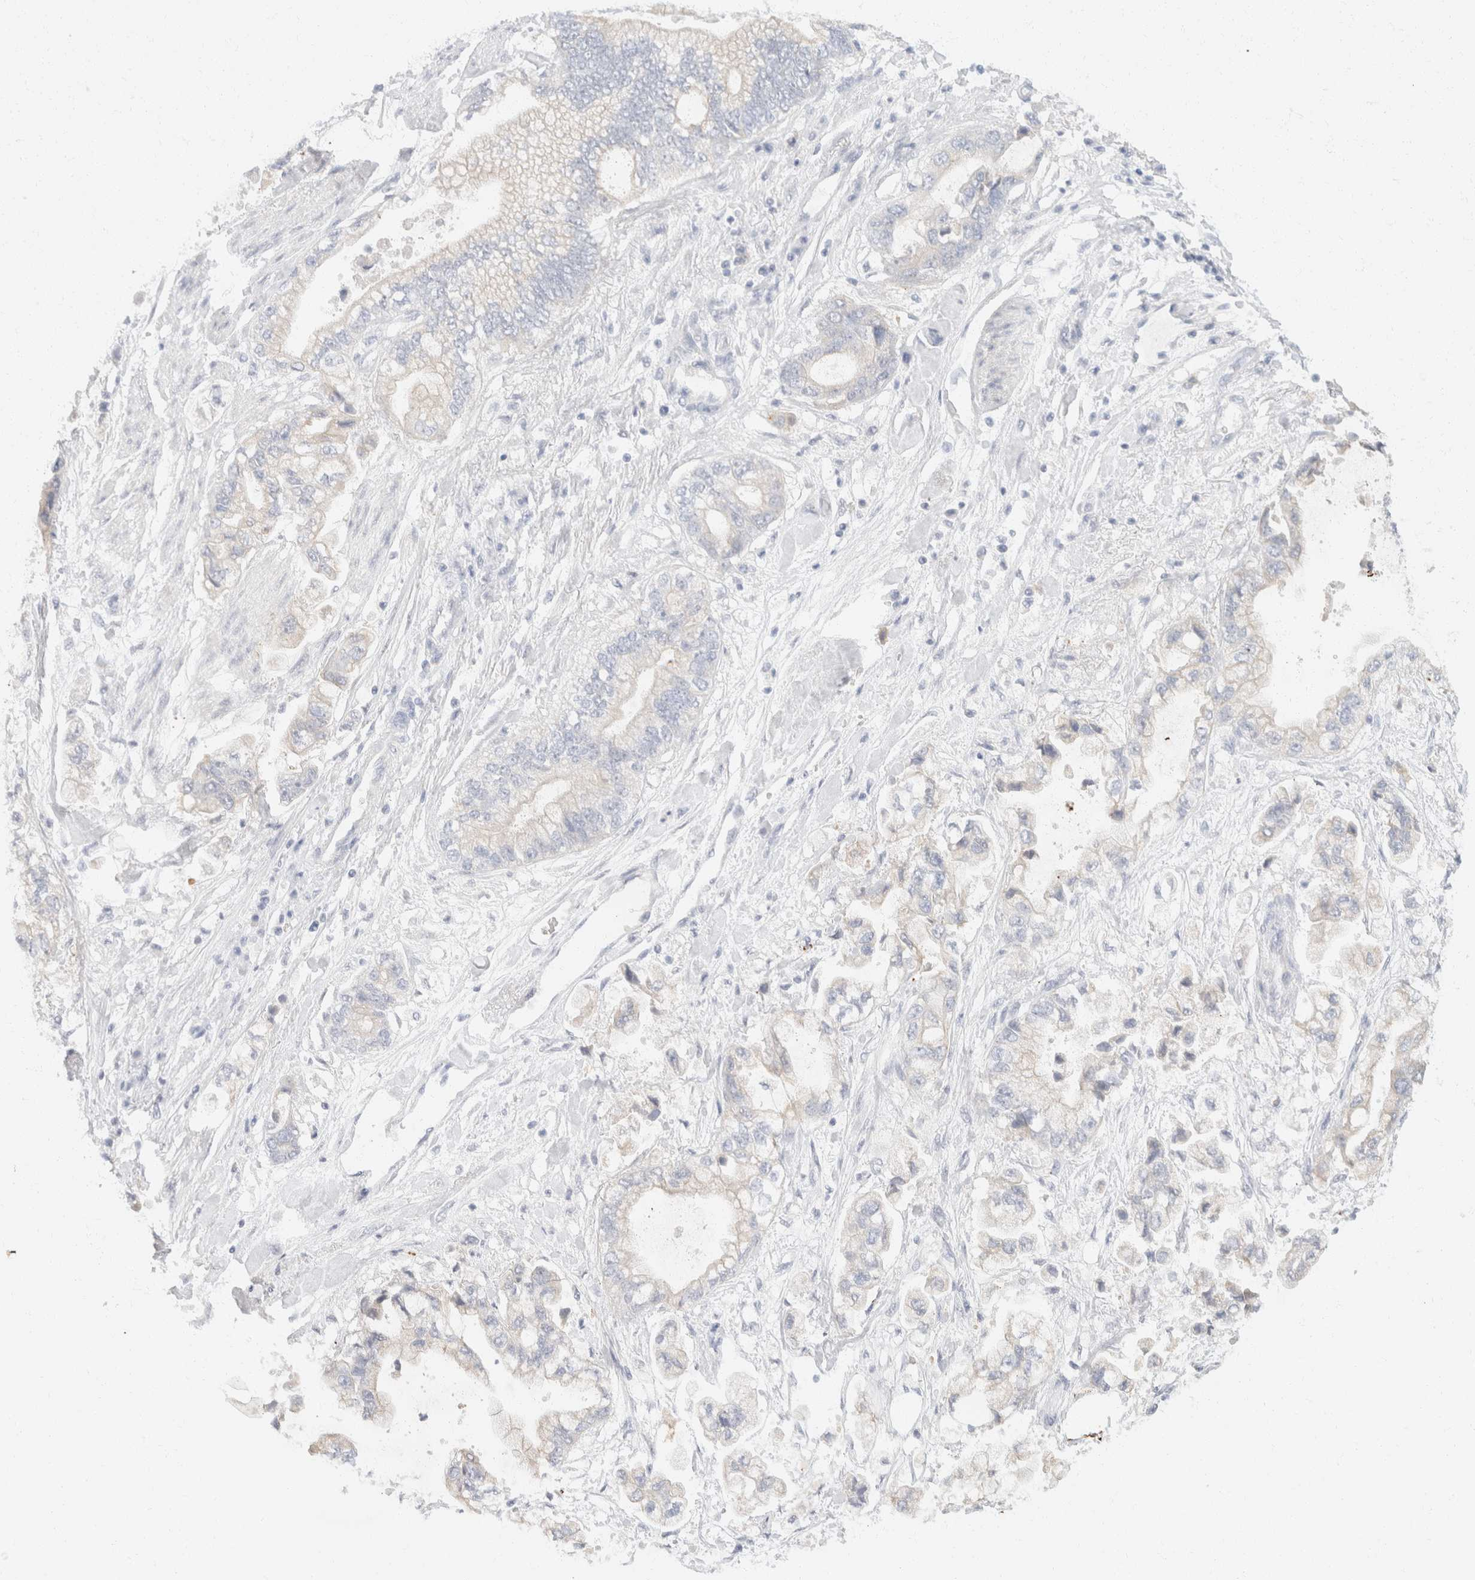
{"staining": {"intensity": "negative", "quantity": "none", "location": "none"}, "tissue": "stomach cancer", "cell_type": "Tumor cells", "image_type": "cancer", "snomed": [{"axis": "morphology", "description": "Normal tissue, NOS"}, {"axis": "morphology", "description": "Adenocarcinoma, NOS"}, {"axis": "topography", "description": "Stomach"}], "caption": "An IHC photomicrograph of adenocarcinoma (stomach) is shown. There is no staining in tumor cells of adenocarcinoma (stomach).", "gene": "KRT20", "patient": {"sex": "male", "age": 62}}